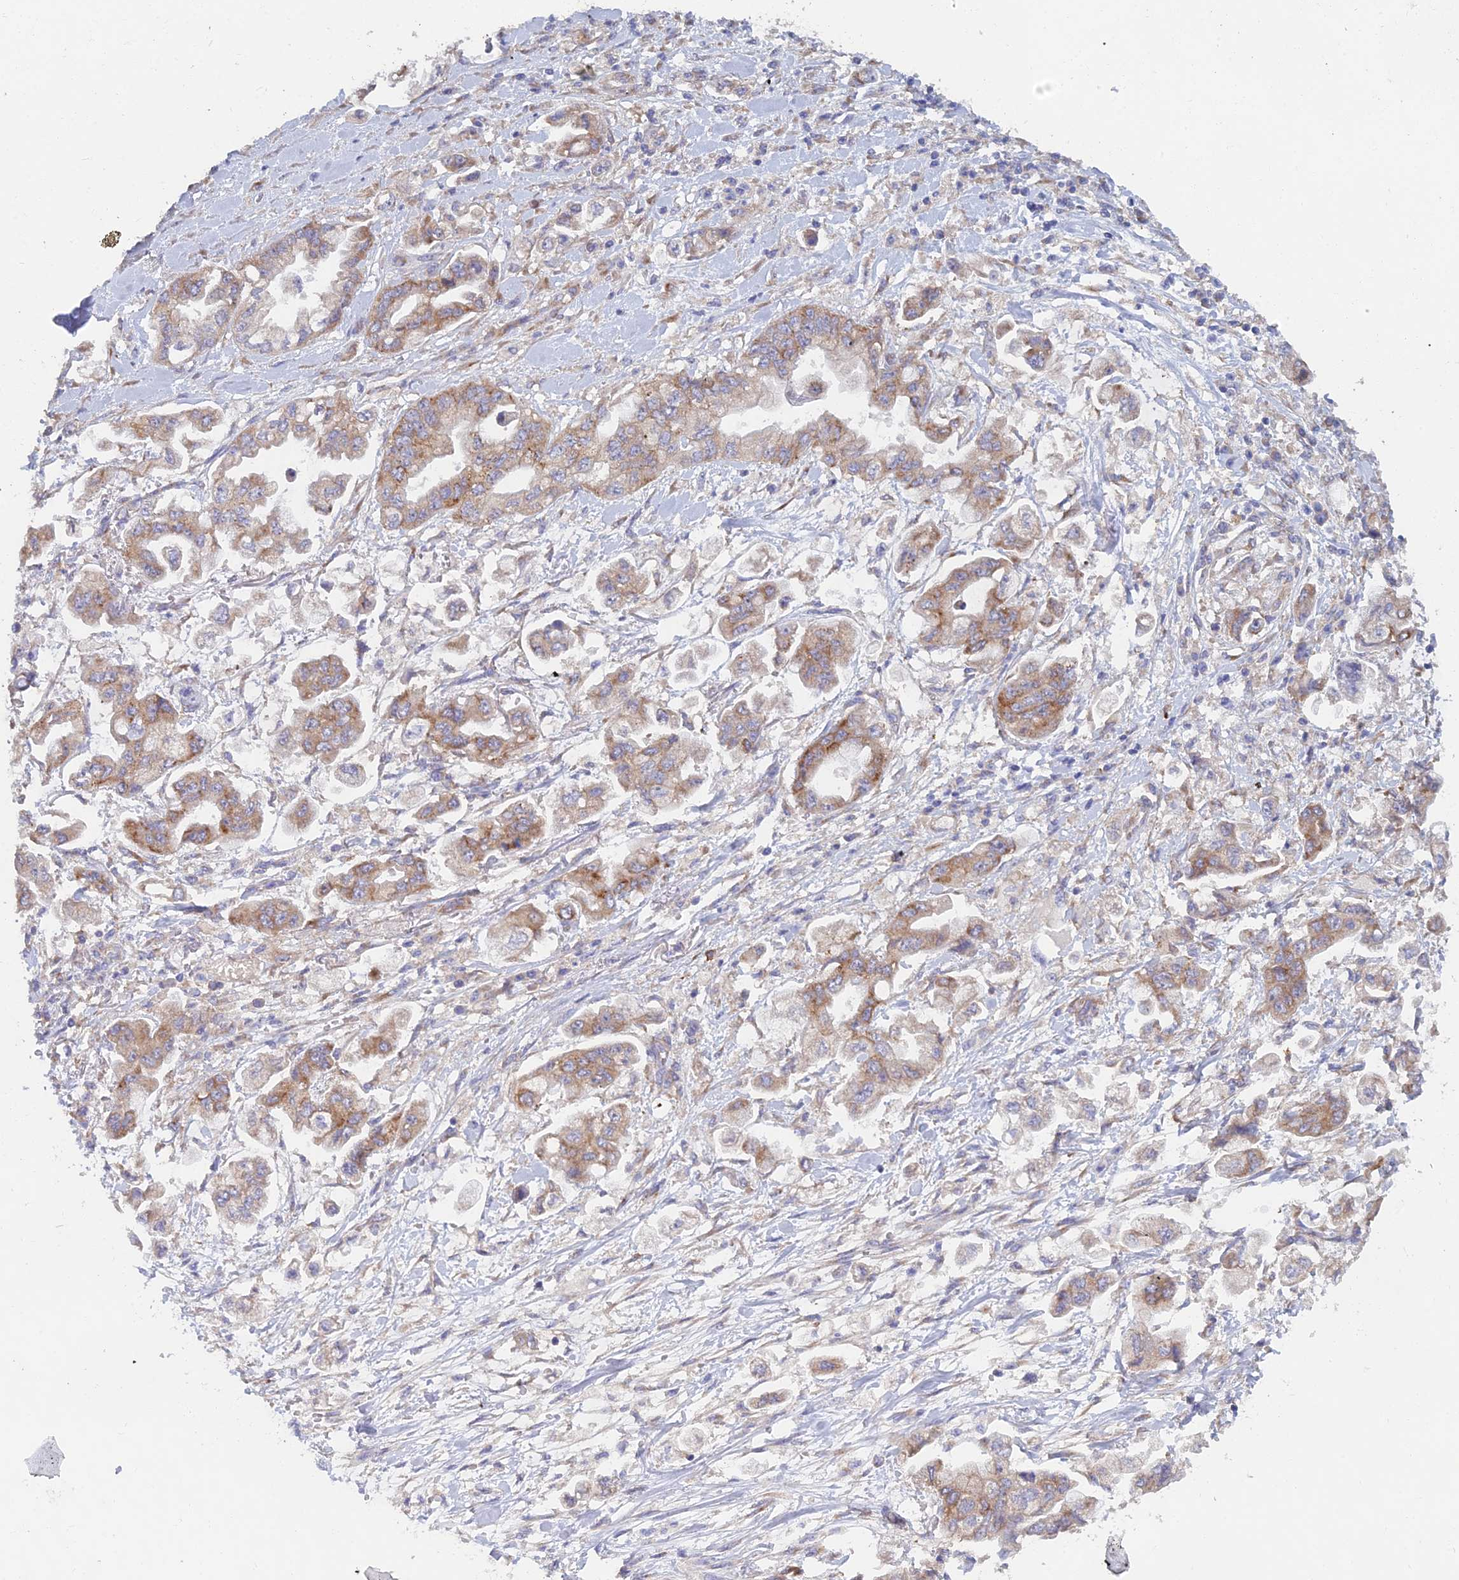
{"staining": {"intensity": "moderate", "quantity": "25%-75%", "location": "cytoplasmic/membranous"}, "tissue": "stomach cancer", "cell_type": "Tumor cells", "image_type": "cancer", "snomed": [{"axis": "morphology", "description": "Adenocarcinoma, NOS"}, {"axis": "topography", "description": "Stomach"}], "caption": "A medium amount of moderate cytoplasmic/membranous staining is appreciated in approximately 25%-75% of tumor cells in stomach cancer tissue. (DAB IHC with brightfield microscopy, high magnification).", "gene": "ELOF1", "patient": {"sex": "male", "age": 62}}